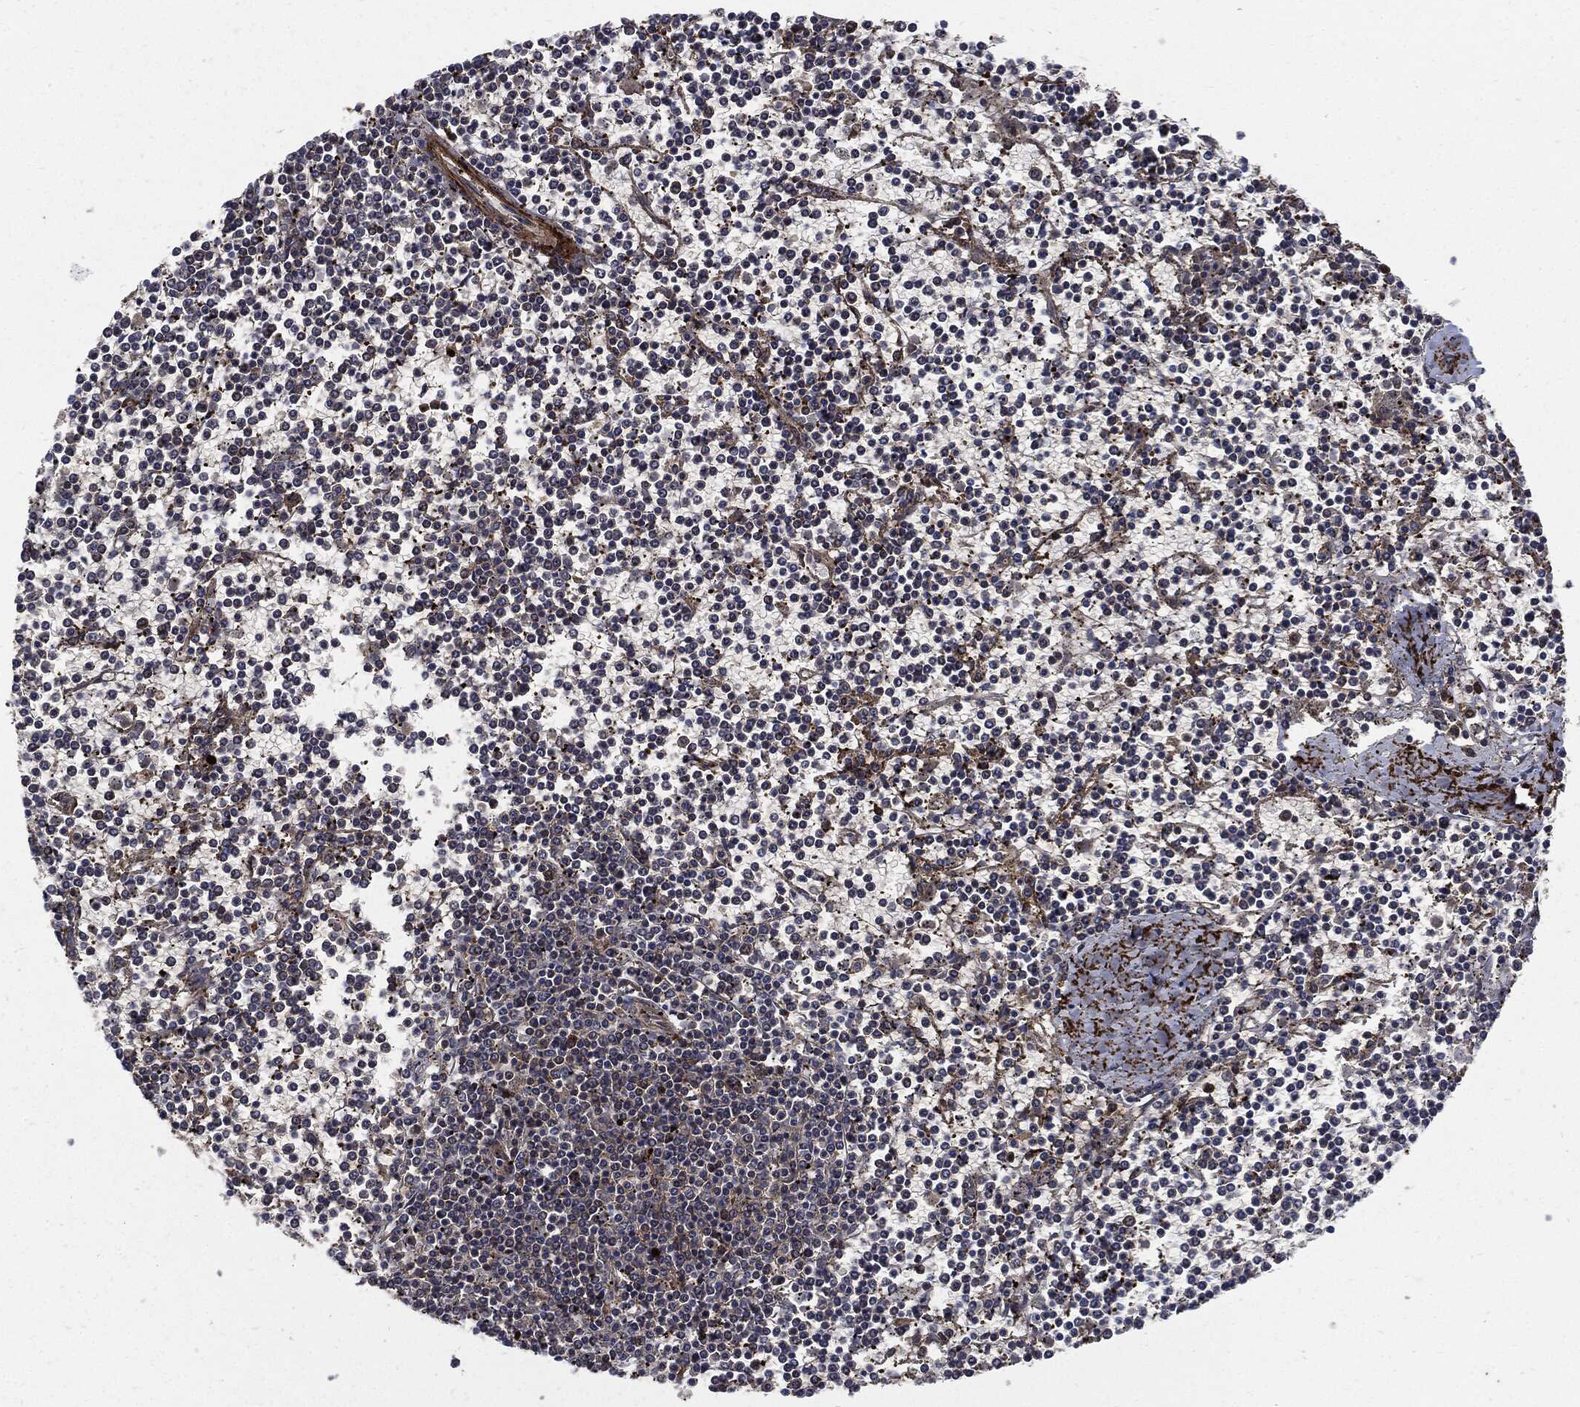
{"staining": {"intensity": "negative", "quantity": "none", "location": "none"}, "tissue": "lymphoma", "cell_type": "Tumor cells", "image_type": "cancer", "snomed": [{"axis": "morphology", "description": "Malignant lymphoma, non-Hodgkin's type, Low grade"}, {"axis": "topography", "description": "Spleen"}], "caption": "Immunohistochemical staining of human low-grade malignant lymphoma, non-Hodgkin's type demonstrates no significant staining in tumor cells.", "gene": "CLU", "patient": {"sex": "female", "age": 19}}